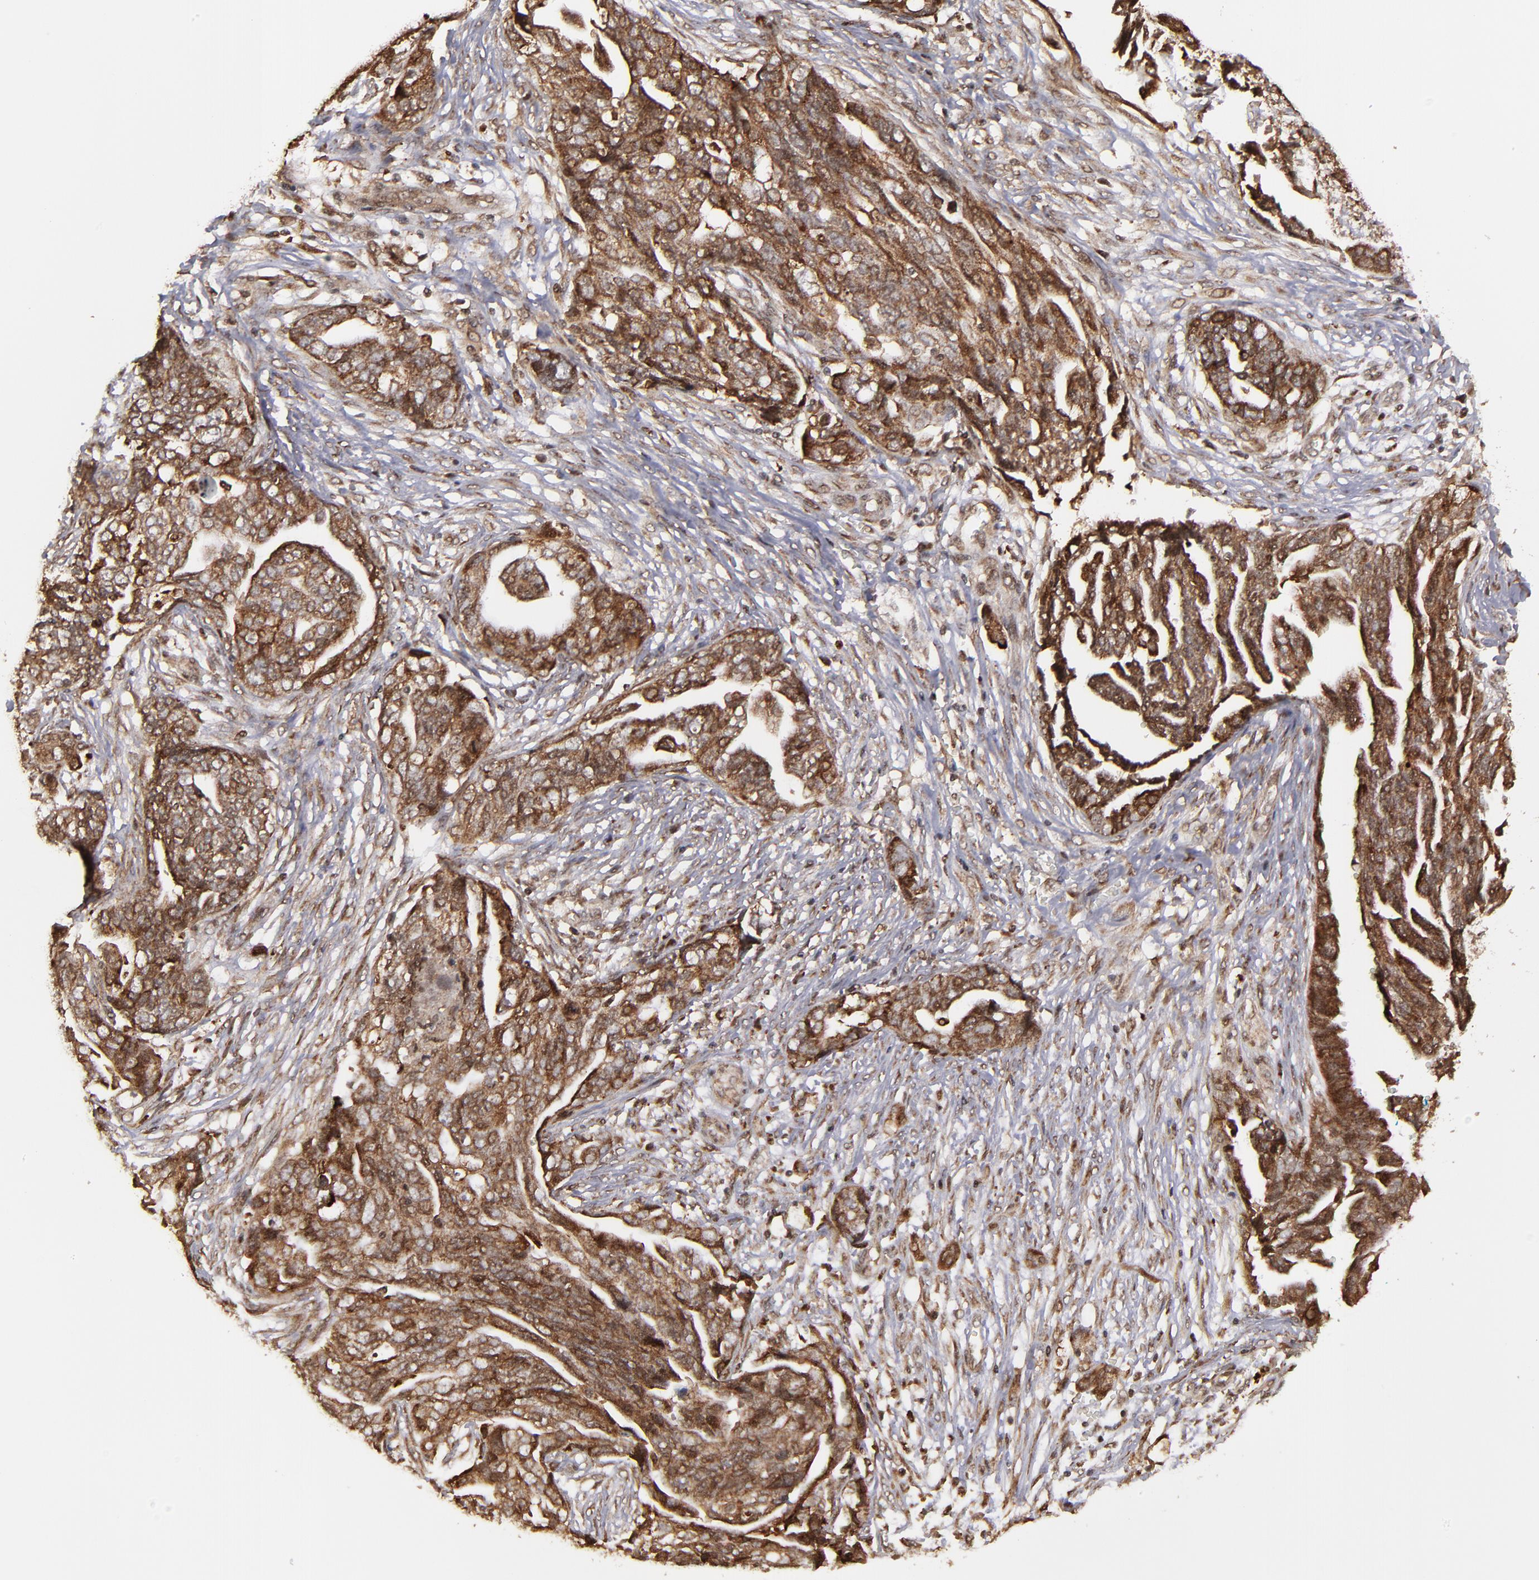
{"staining": {"intensity": "strong", "quantity": ">75%", "location": "cytoplasmic/membranous,nuclear"}, "tissue": "ovarian cancer", "cell_type": "Tumor cells", "image_type": "cancer", "snomed": [{"axis": "morphology", "description": "Normal tissue, NOS"}, {"axis": "morphology", "description": "Cystadenocarcinoma, serous, NOS"}, {"axis": "topography", "description": "Fallopian tube"}, {"axis": "topography", "description": "Ovary"}], "caption": "Tumor cells reveal high levels of strong cytoplasmic/membranous and nuclear staining in about >75% of cells in human serous cystadenocarcinoma (ovarian).", "gene": "RGS6", "patient": {"sex": "female", "age": 56}}